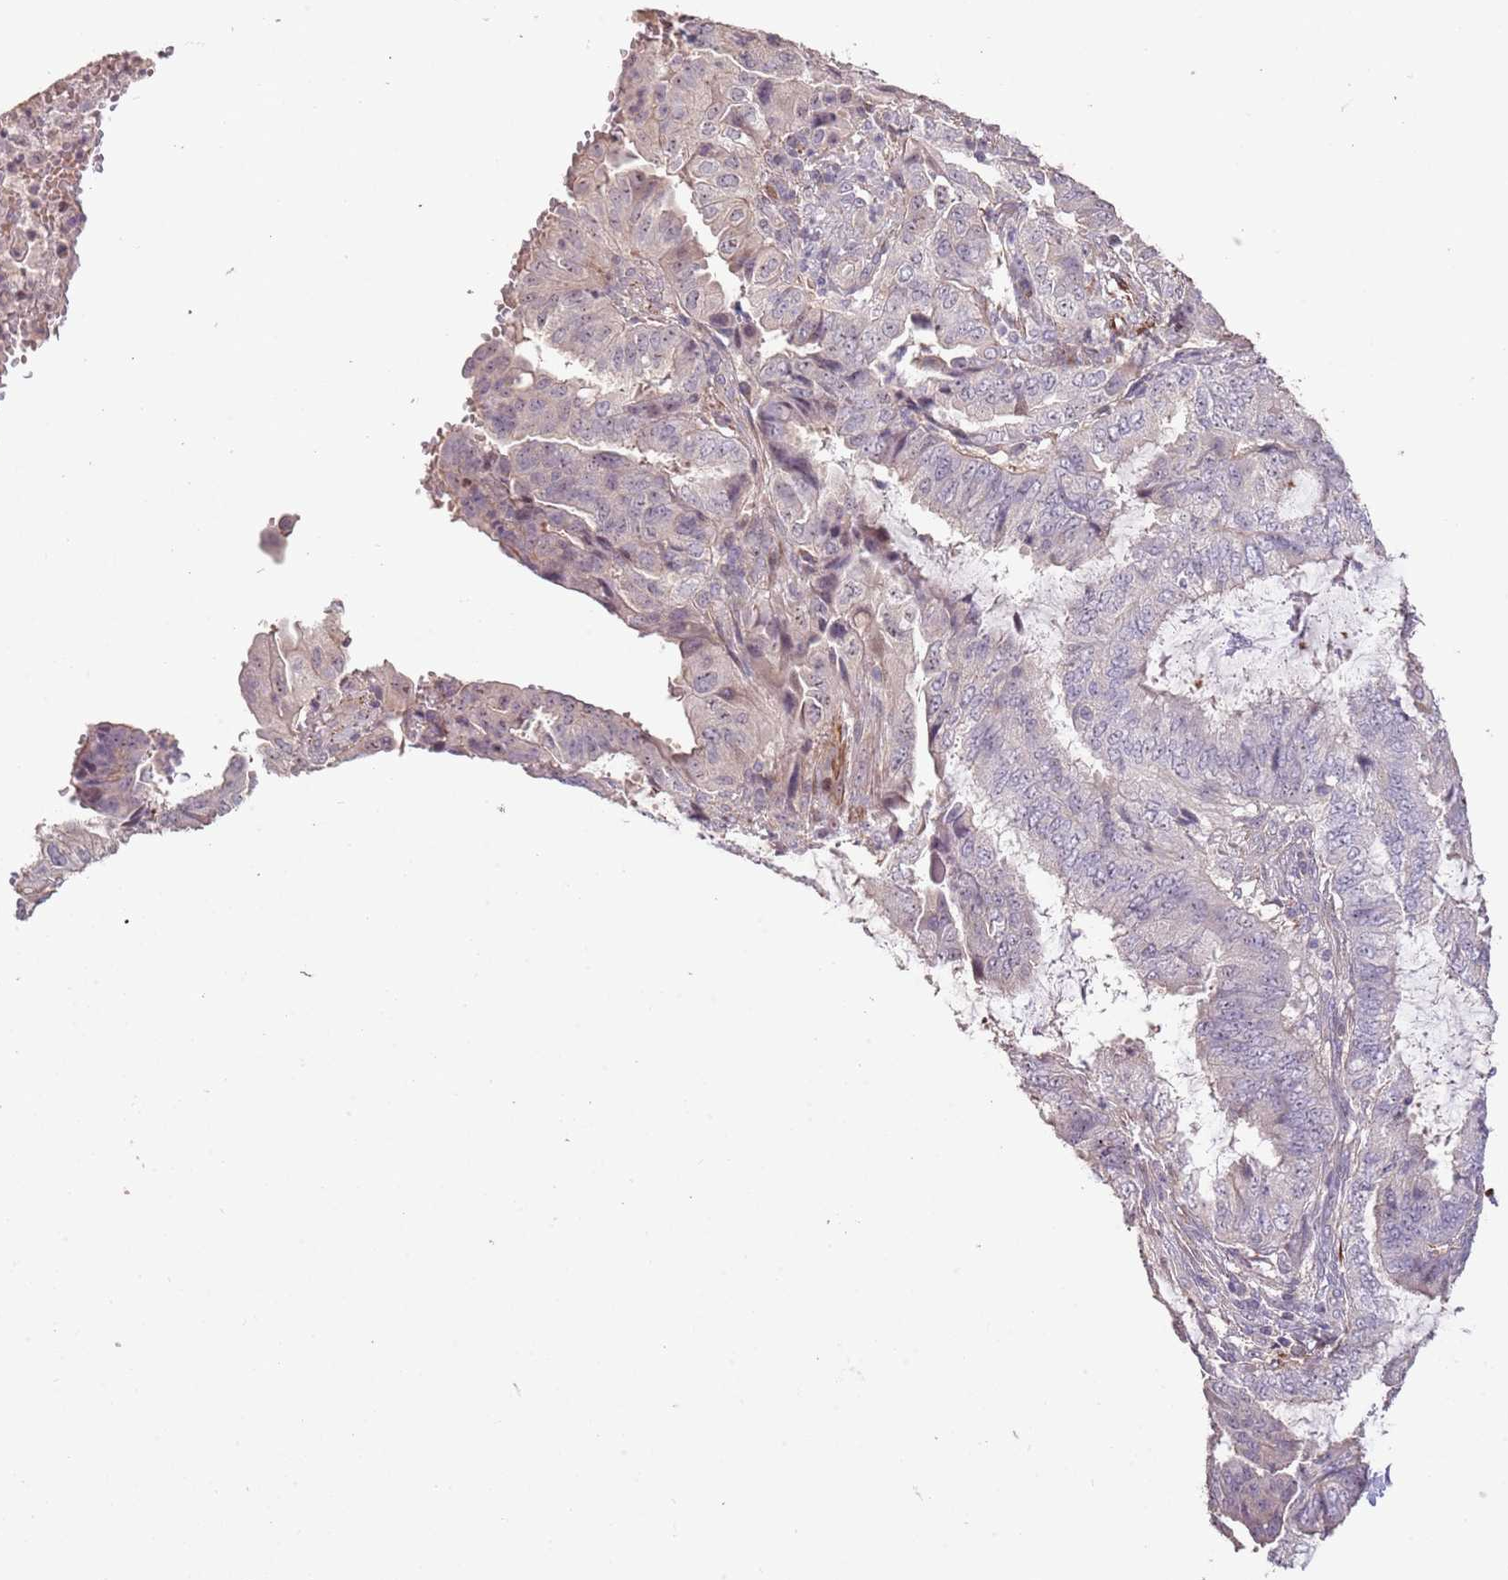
{"staining": {"intensity": "negative", "quantity": "none", "location": "none"}, "tissue": "endometrial cancer", "cell_type": "Tumor cells", "image_type": "cancer", "snomed": [{"axis": "morphology", "description": "Adenocarcinoma, NOS"}, {"axis": "topography", "description": "Endometrium"}], "caption": "Endometrial cancer (adenocarcinoma) was stained to show a protein in brown. There is no significant expression in tumor cells.", "gene": "ADTRP", "patient": {"sex": "female", "age": 51}}